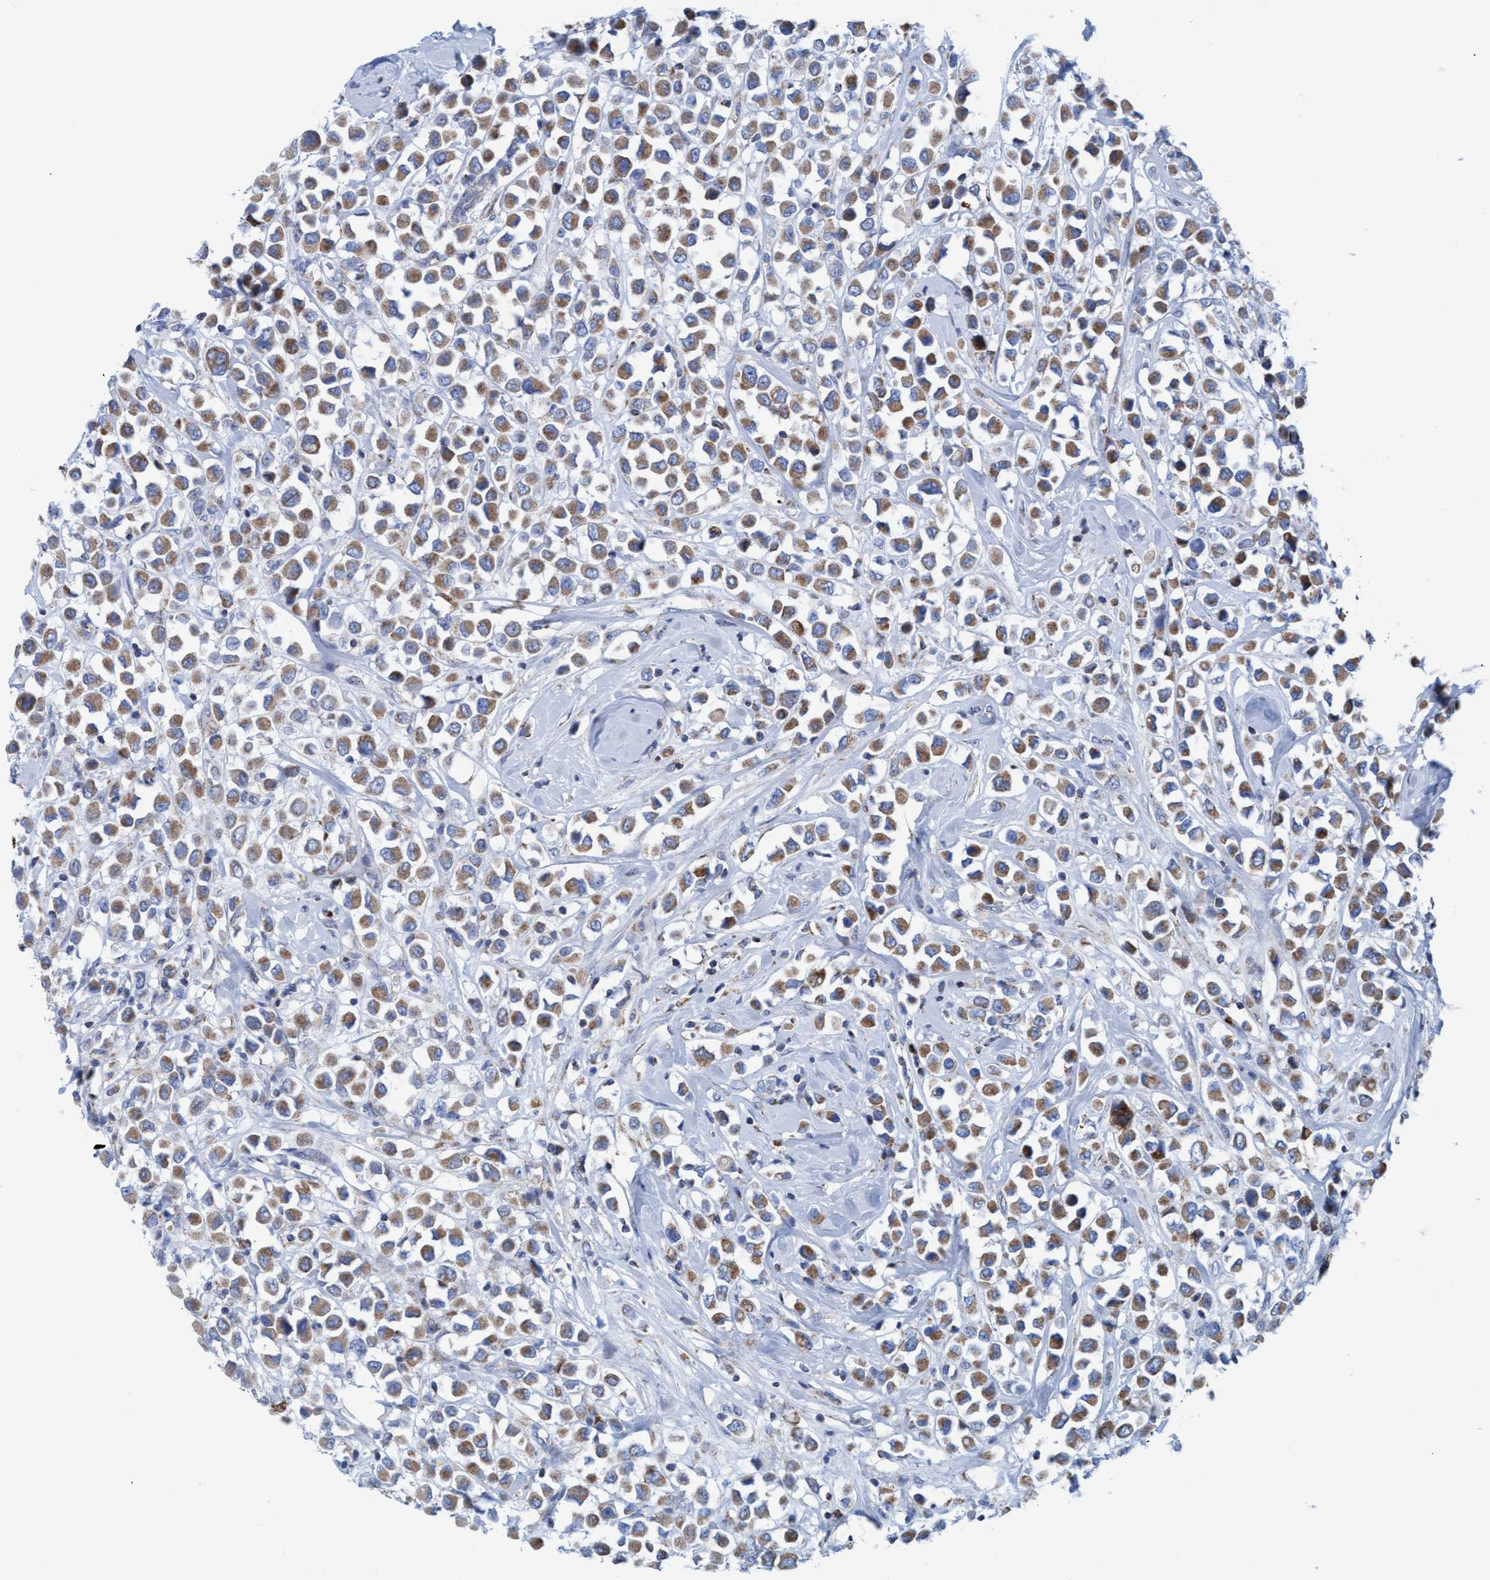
{"staining": {"intensity": "moderate", "quantity": ">75%", "location": "cytoplasmic/membranous"}, "tissue": "breast cancer", "cell_type": "Tumor cells", "image_type": "cancer", "snomed": [{"axis": "morphology", "description": "Duct carcinoma"}, {"axis": "topography", "description": "Breast"}], "caption": "Breast cancer stained with a brown dye exhibits moderate cytoplasmic/membranous positive expression in about >75% of tumor cells.", "gene": "GGA3", "patient": {"sex": "female", "age": 61}}